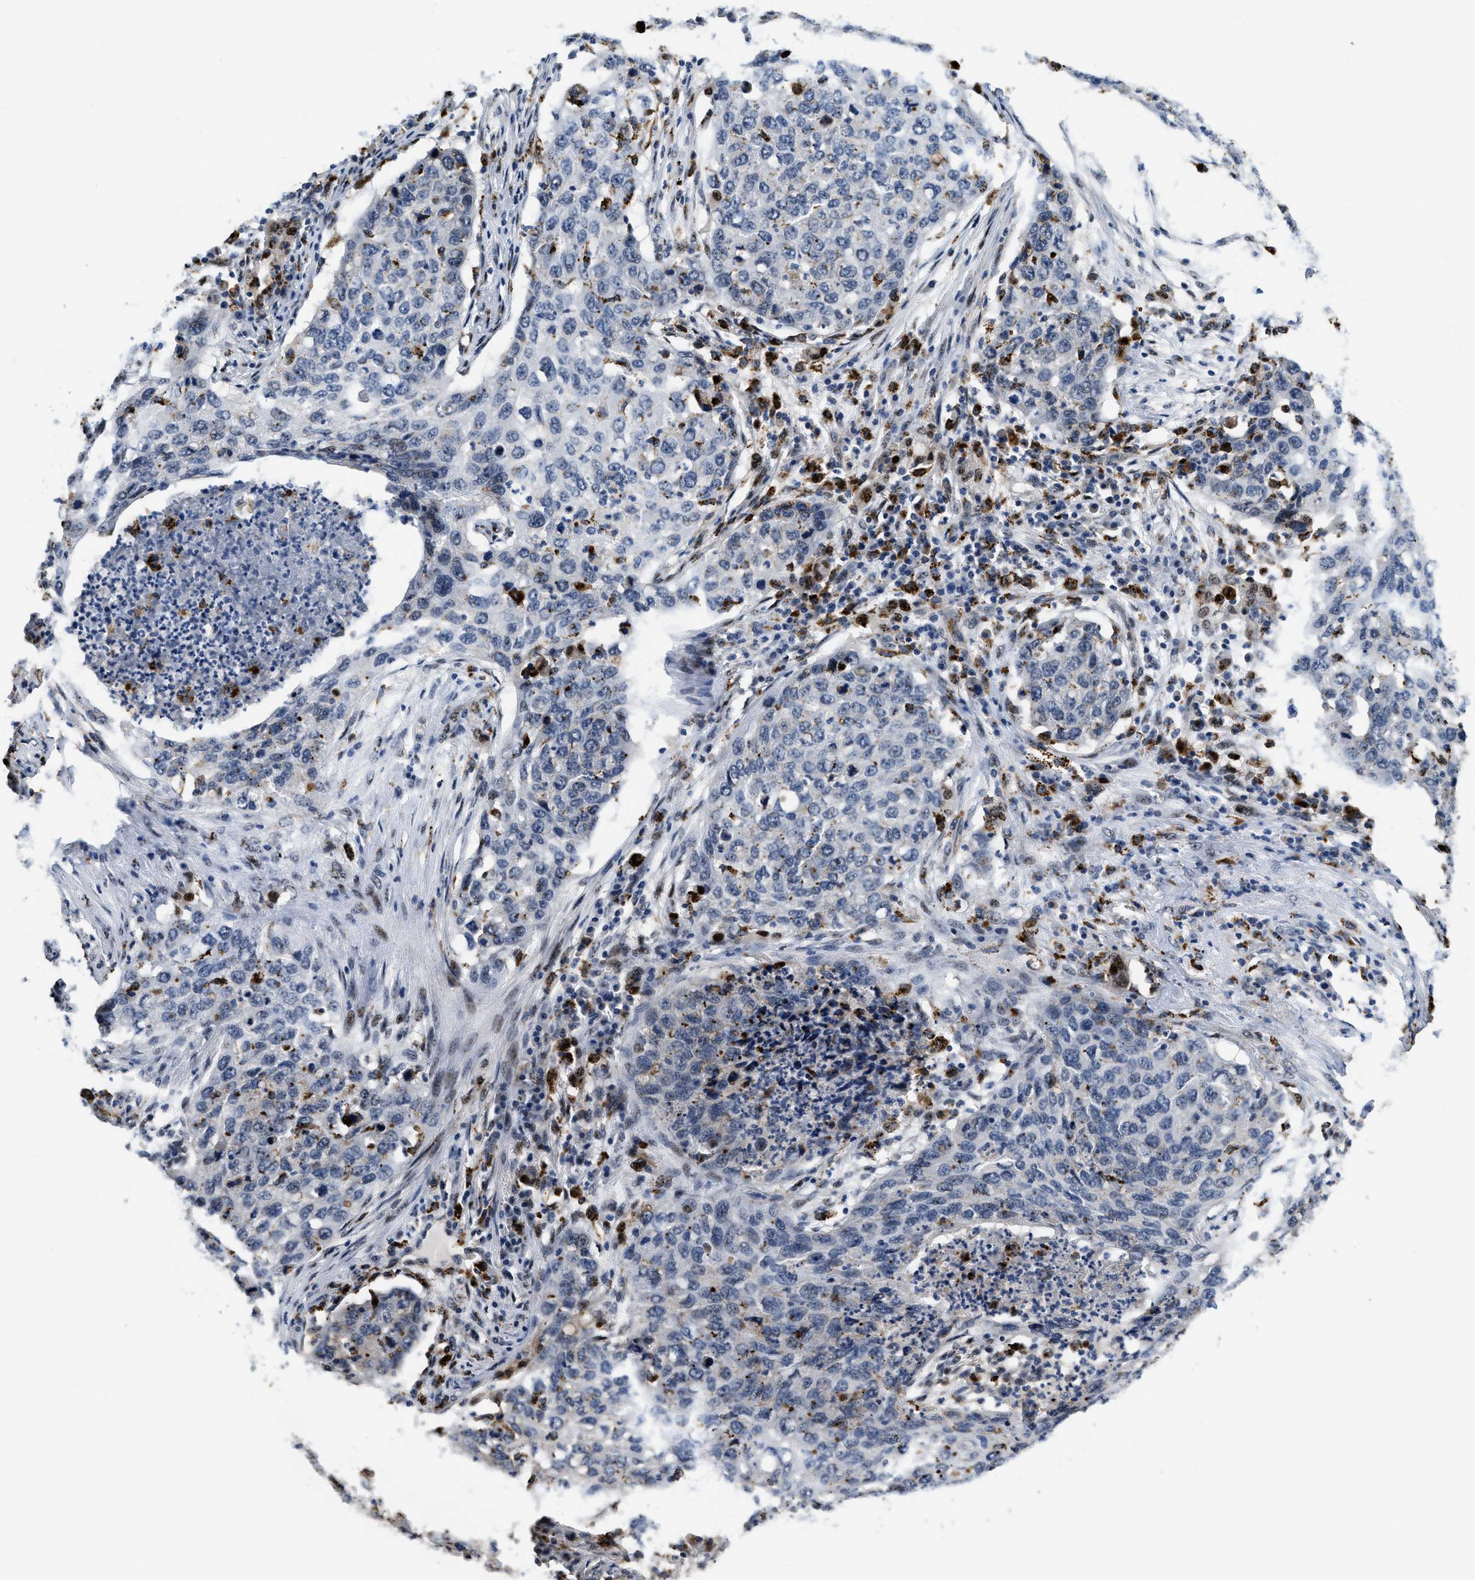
{"staining": {"intensity": "negative", "quantity": "none", "location": "none"}, "tissue": "lung cancer", "cell_type": "Tumor cells", "image_type": "cancer", "snomed": [{"axis": "morphology", "description": "Squamous cell carcinoma, NOS"}, {"axis": "topography", "description": "Lung"}], "caption": "Lung squamous cell carcinoma stained for a protein using IHC reveals no expression tumor cells.", "gene": "BMPR2", "patient": {"sex": "female", "age": 63}}